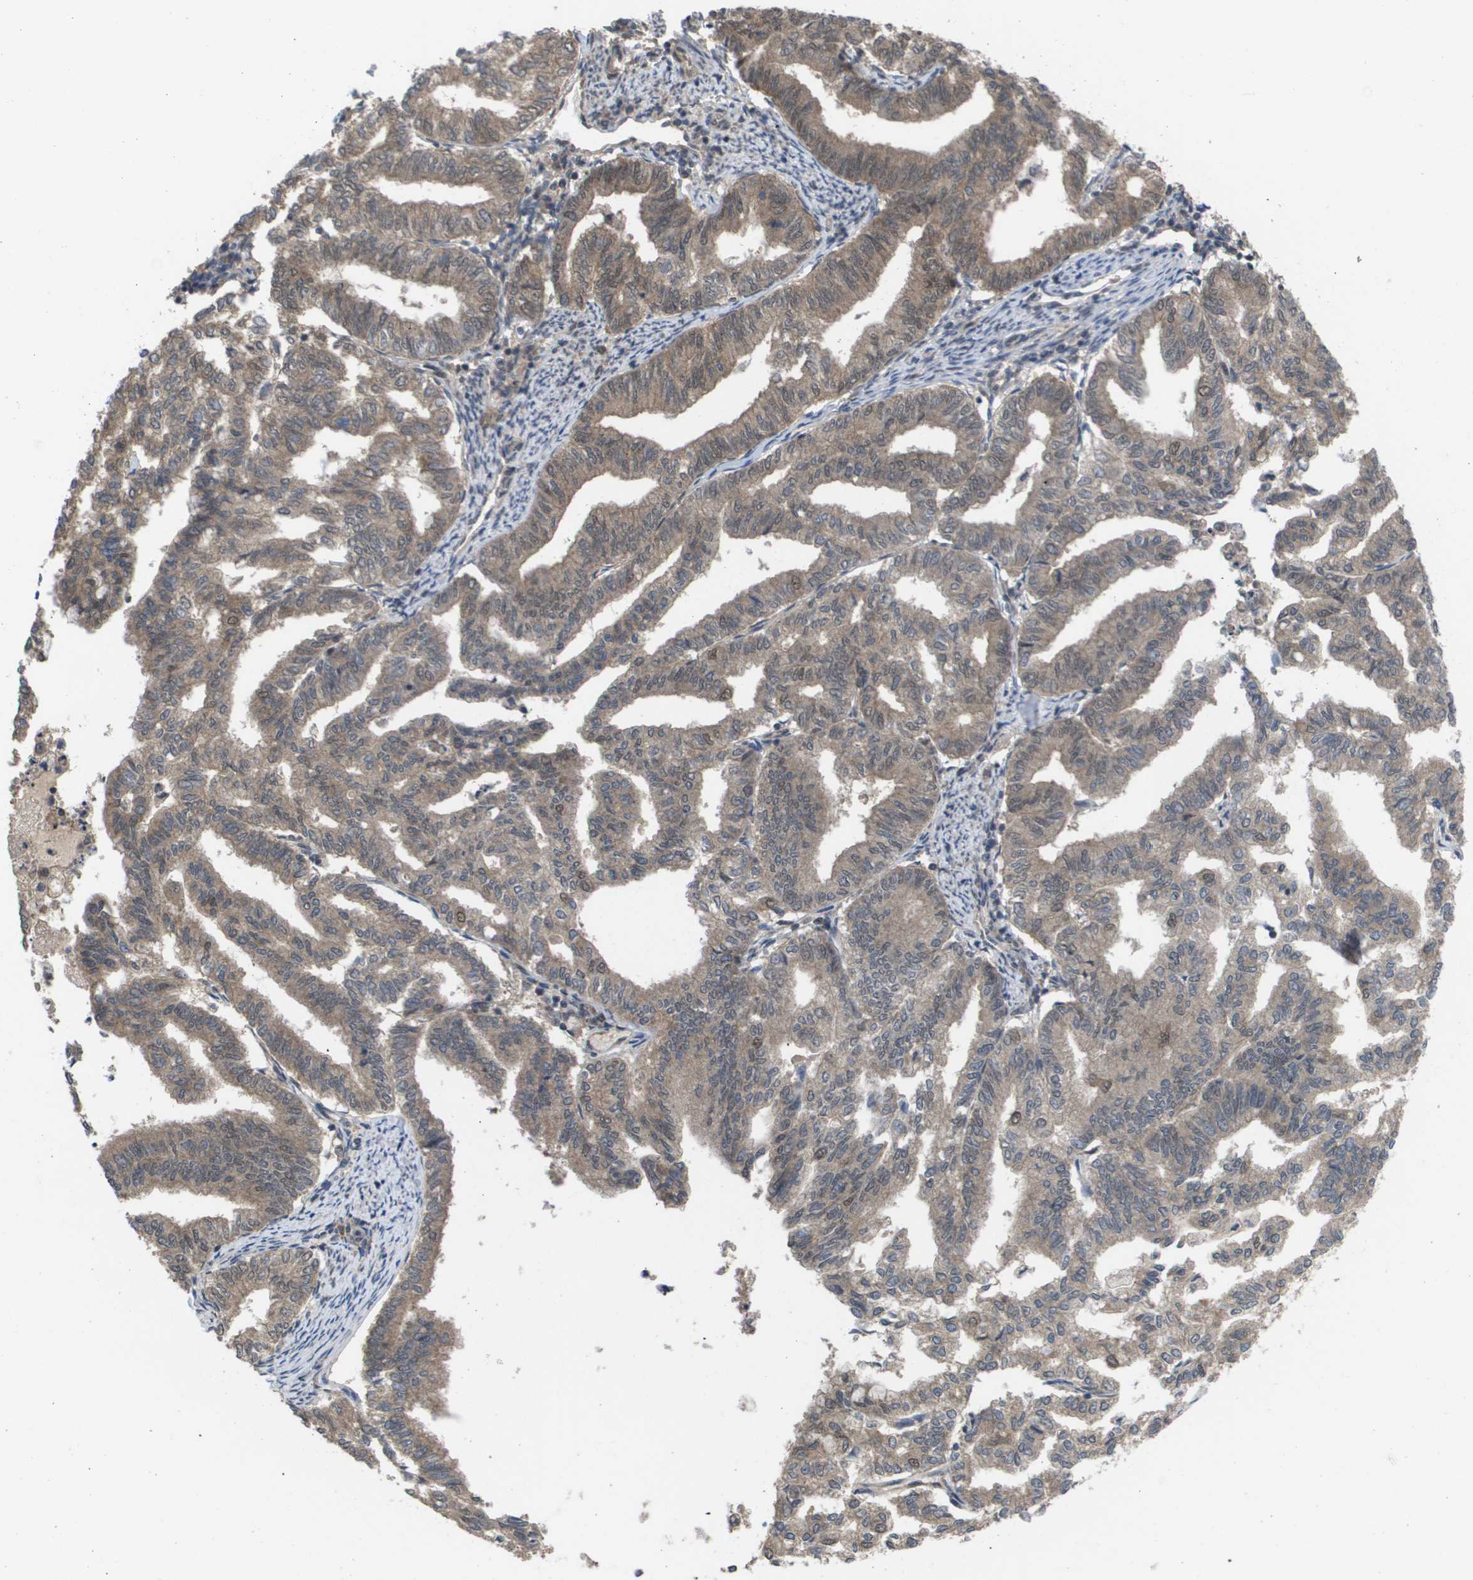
{"staining": {"intensity": "moderate", "quantity": ">75%", "location": "cytoplasmic/membranous"}, "tissue": "endometrial cancer", "cell_type": "Tumor cells", "image_type": "cancer", "snomed": [{"axis": "morphology", "description": "Adenocarcinoma, NOS"}, {"axis": "topography", "description": "Endometrium"}], "caption": "Moderate cytoplasmic/membranous protein expression is appreciated in approximately >75% of tumor cells in adenocarcinoma (endometrial).", "gene": "AMBRA1", "patient": {"sex": "female", "age": 79}}